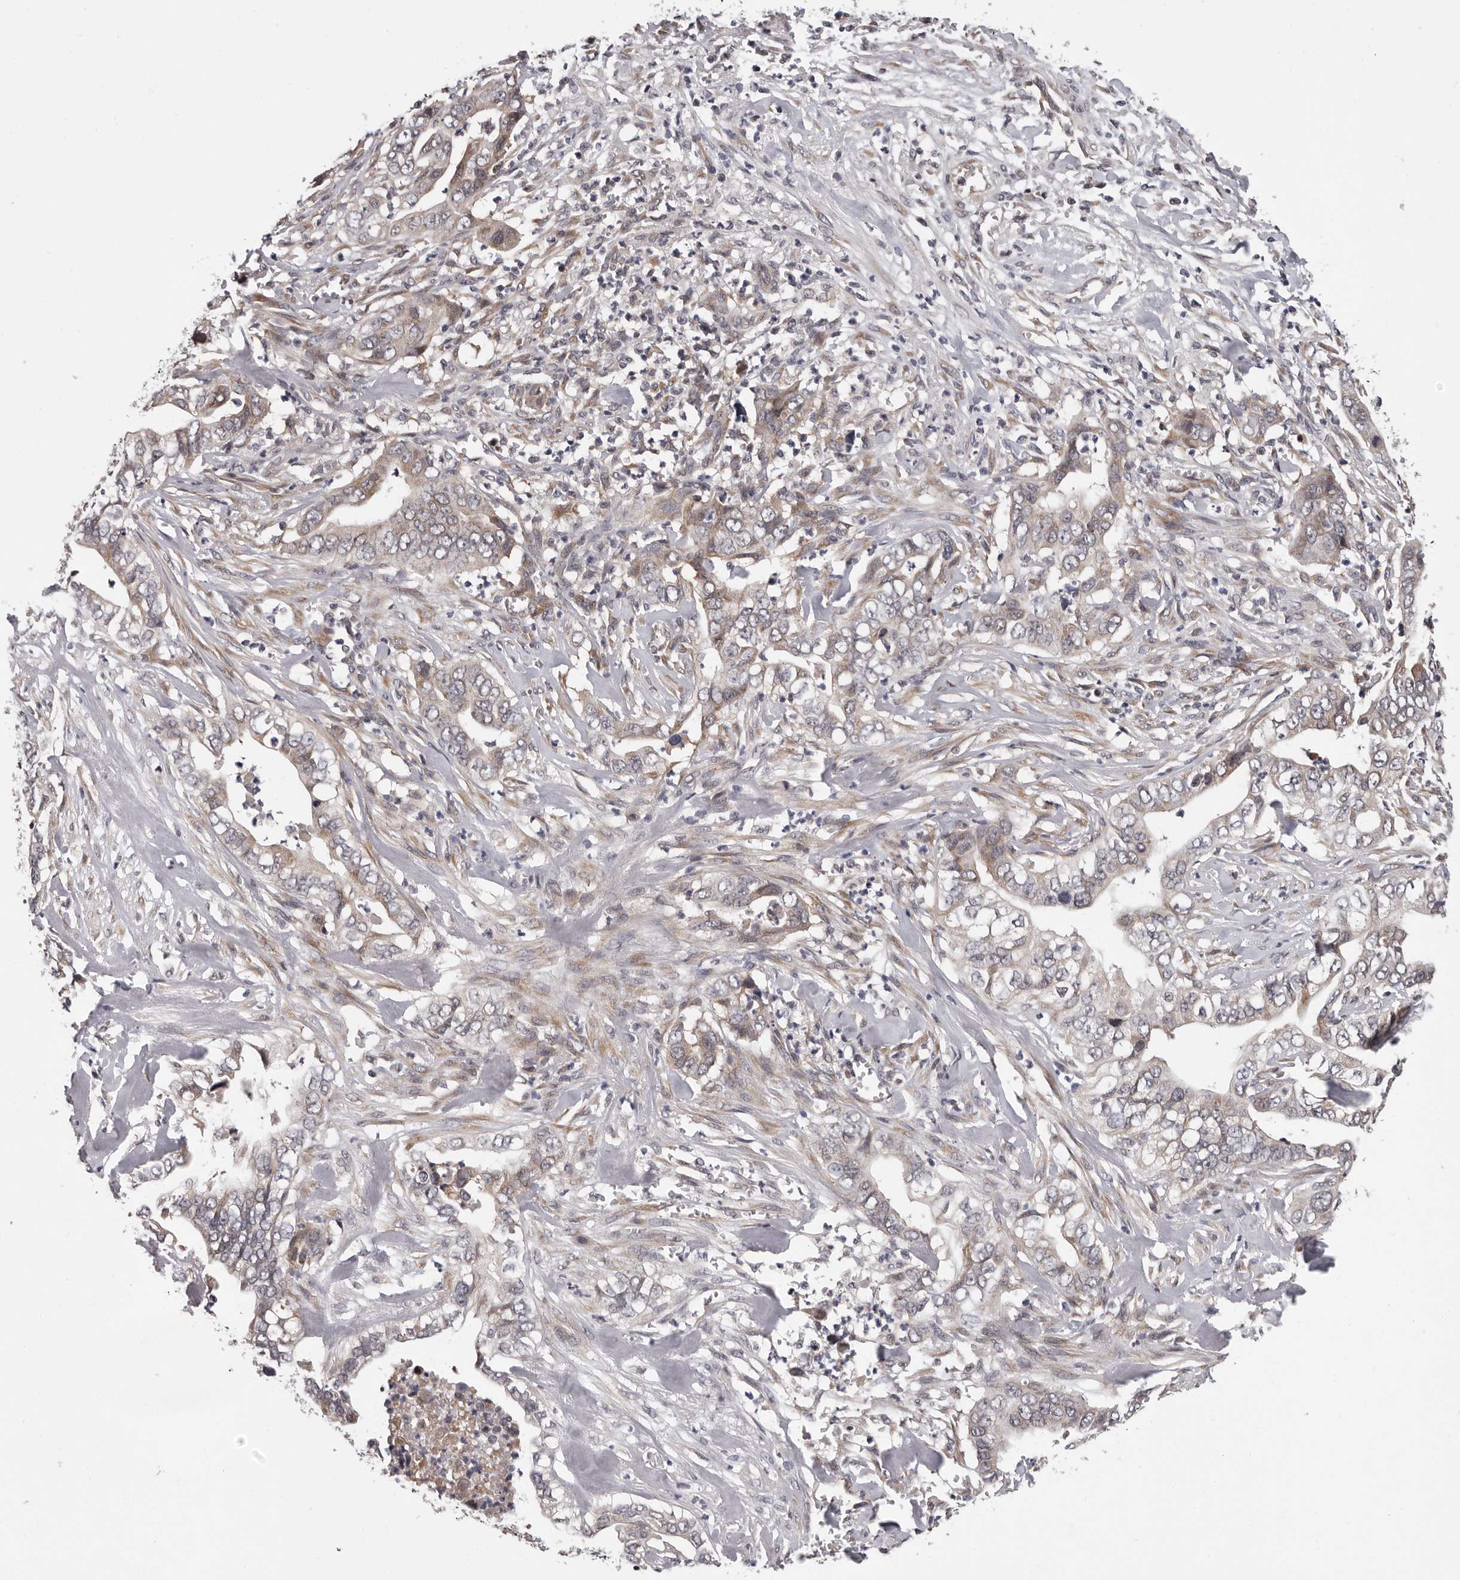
{"staining": {"intensity": "weak", "quantity": "<25%", "location": "cytoplasmic/membranous"}, "tissue": "liver cancer", "cell_type": "Tumor cells", "image_type": "cancer", "snomed": [{"axis": "morphology", "description": "Cholangiocarcinoma"}, {"axis": "topography", "description": "Liver"}], "caption": "Tumor cells show no significant staining in liver cancer (cholangiocarcinoma).", "gene": "MED8", "patient": {"sex": "female", "age": 79}}